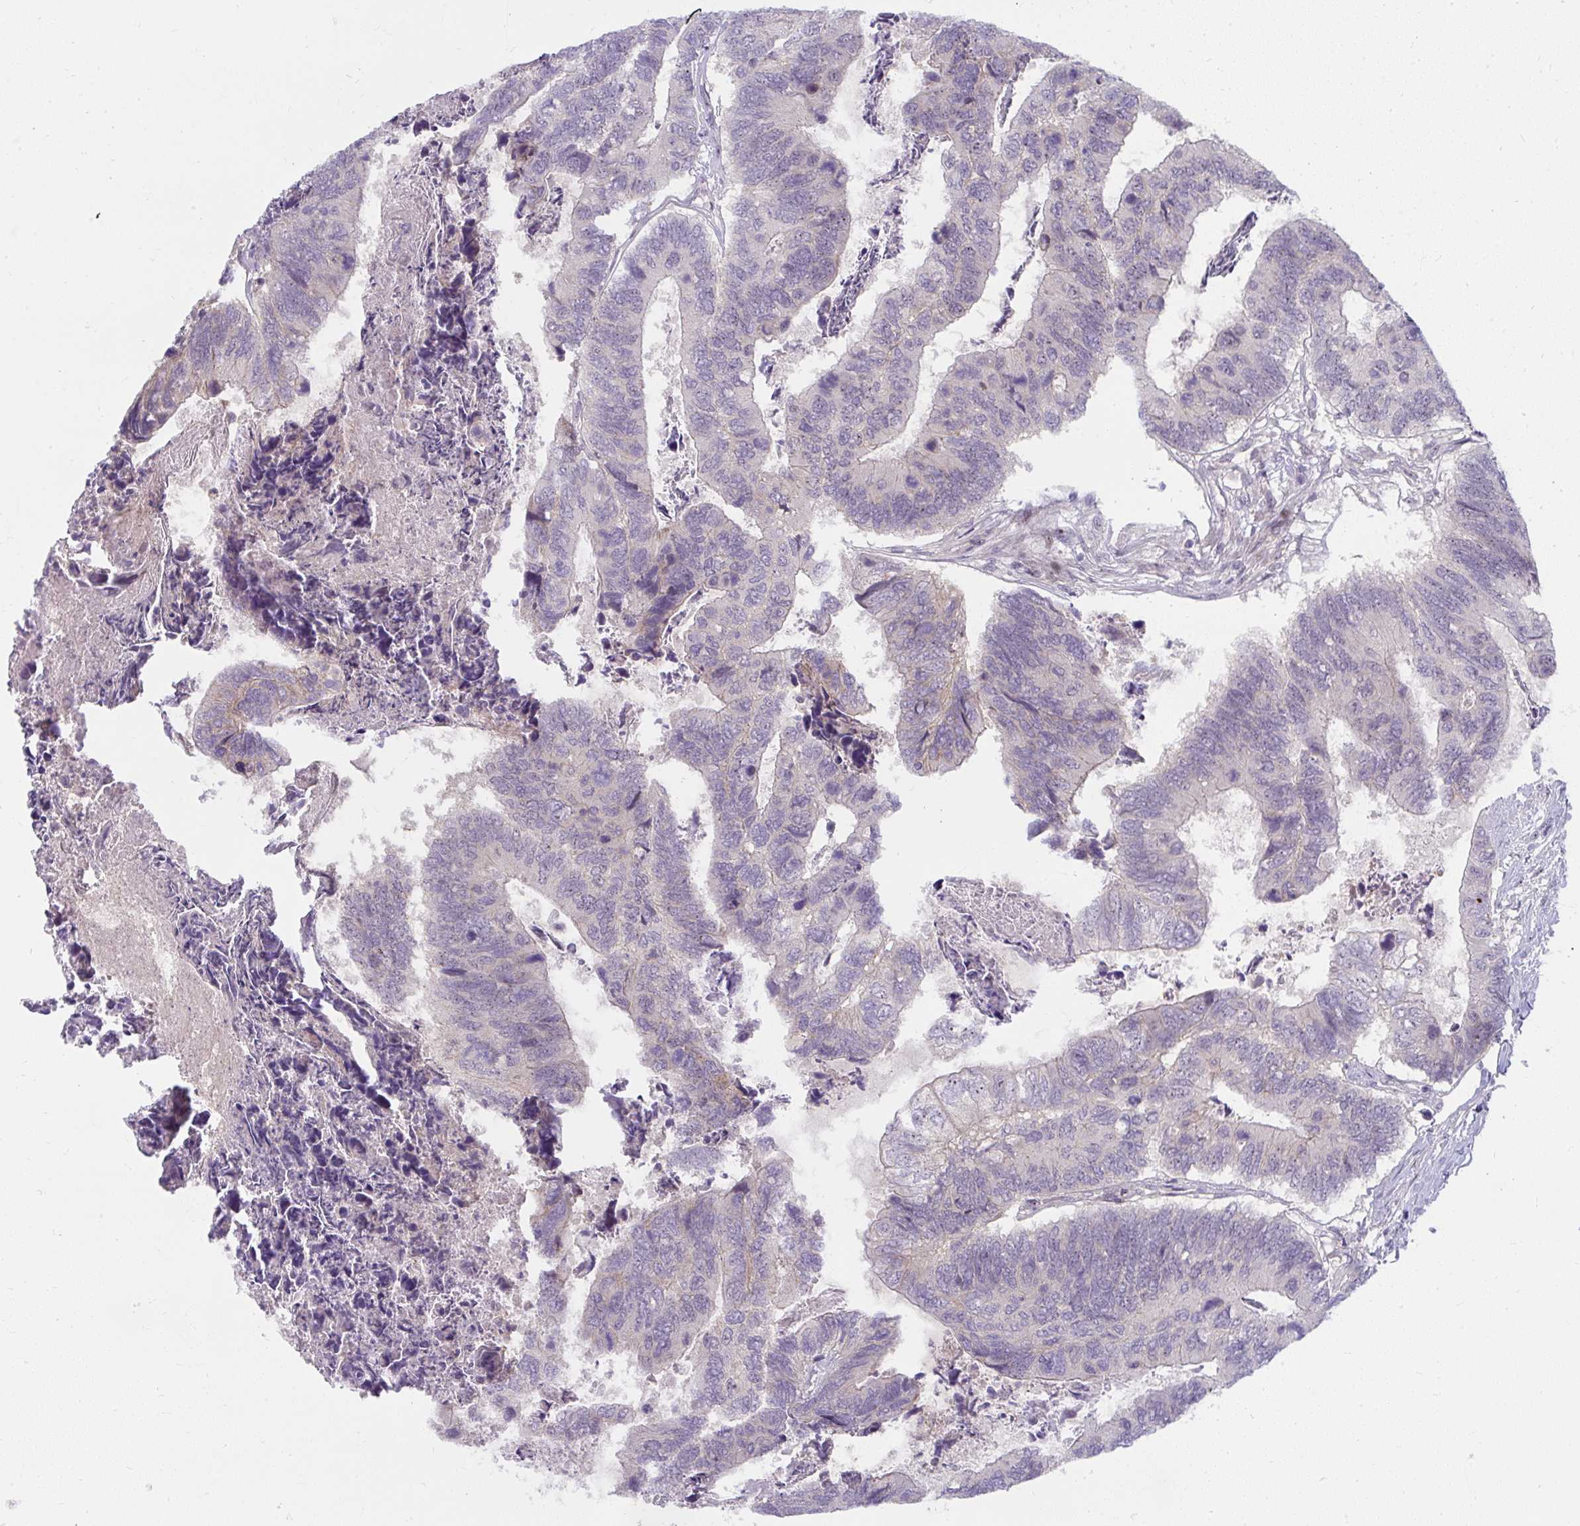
{"staining": {"intensity": "negative", "quantity": "none", "location": "none"}, "tissue": "colorectal cancer", "cell_type": "Tumor cells", "image_type": "cancer", "snomed": [{"axis": "morphology", "description": "Adenocarcinoma, NOS"}, {"axis": "topography", "description": "Colon"}], "caption": "The IHC image has no significant expression in tumor cells of colorectal cancer (adenocarcinoma) tissue.", "gene": "MUS81", "patient": {"sex": "female", "age": 67}}